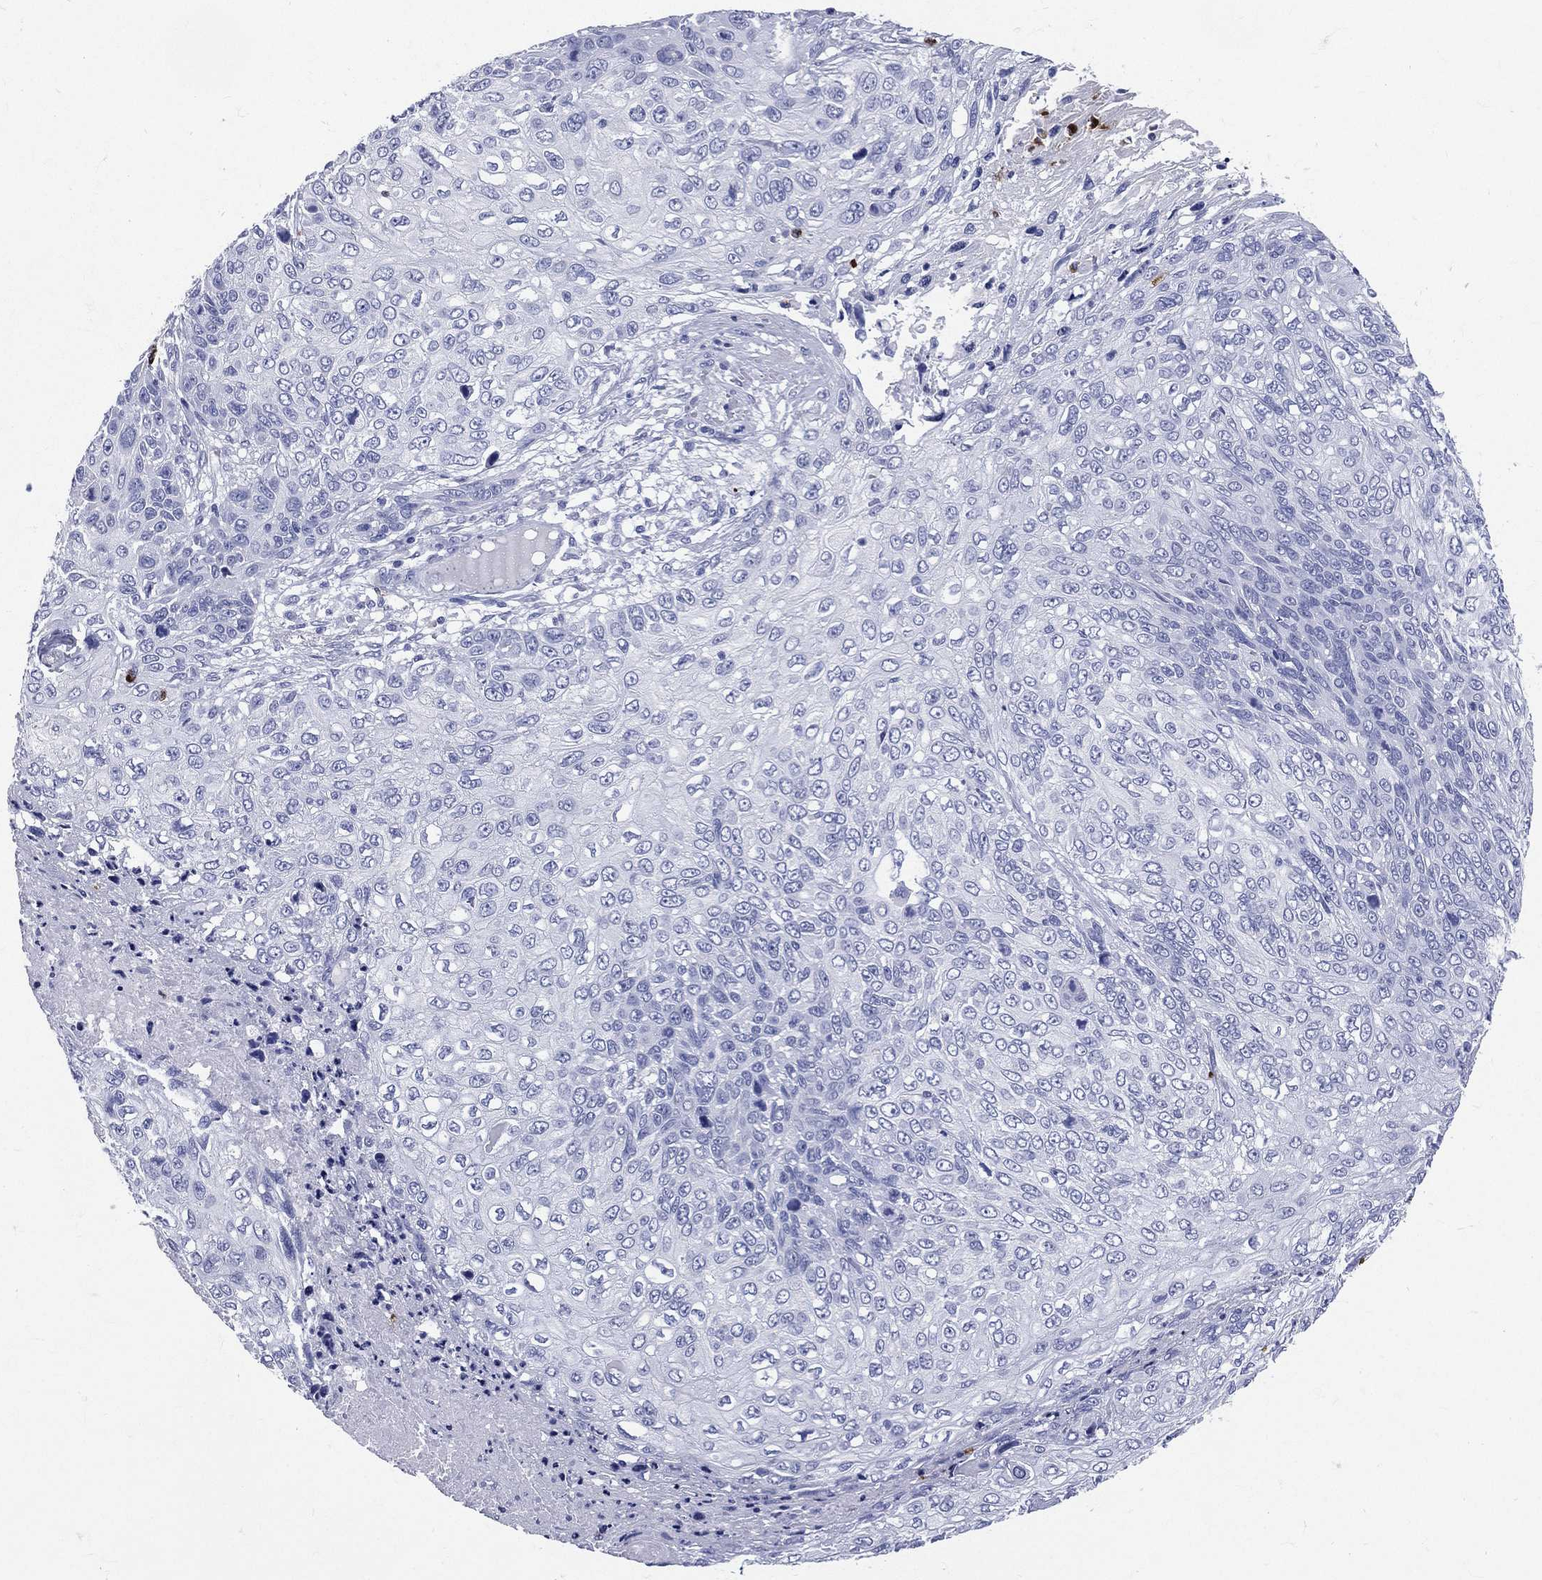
{"staining": {"intensity": "negative", "quantity": "none", "location": "none"}, "tissue": "skin cancer", "cell_type": "Tumor cells", "image_type": "cancer", "snomed": [{"axis": "morphology", "description": "Squamous cell carcinoma, NOS"}, {"axis": "topography", "description": "Skin"}], "caption": "A high-resolution histopathology image shows IHC staining of skin squamous cell carcinoma, which displays no significant staining in tumor cells.", "gene": "PGLYRP1", "patient": {"sex": "male", "age": 92}}